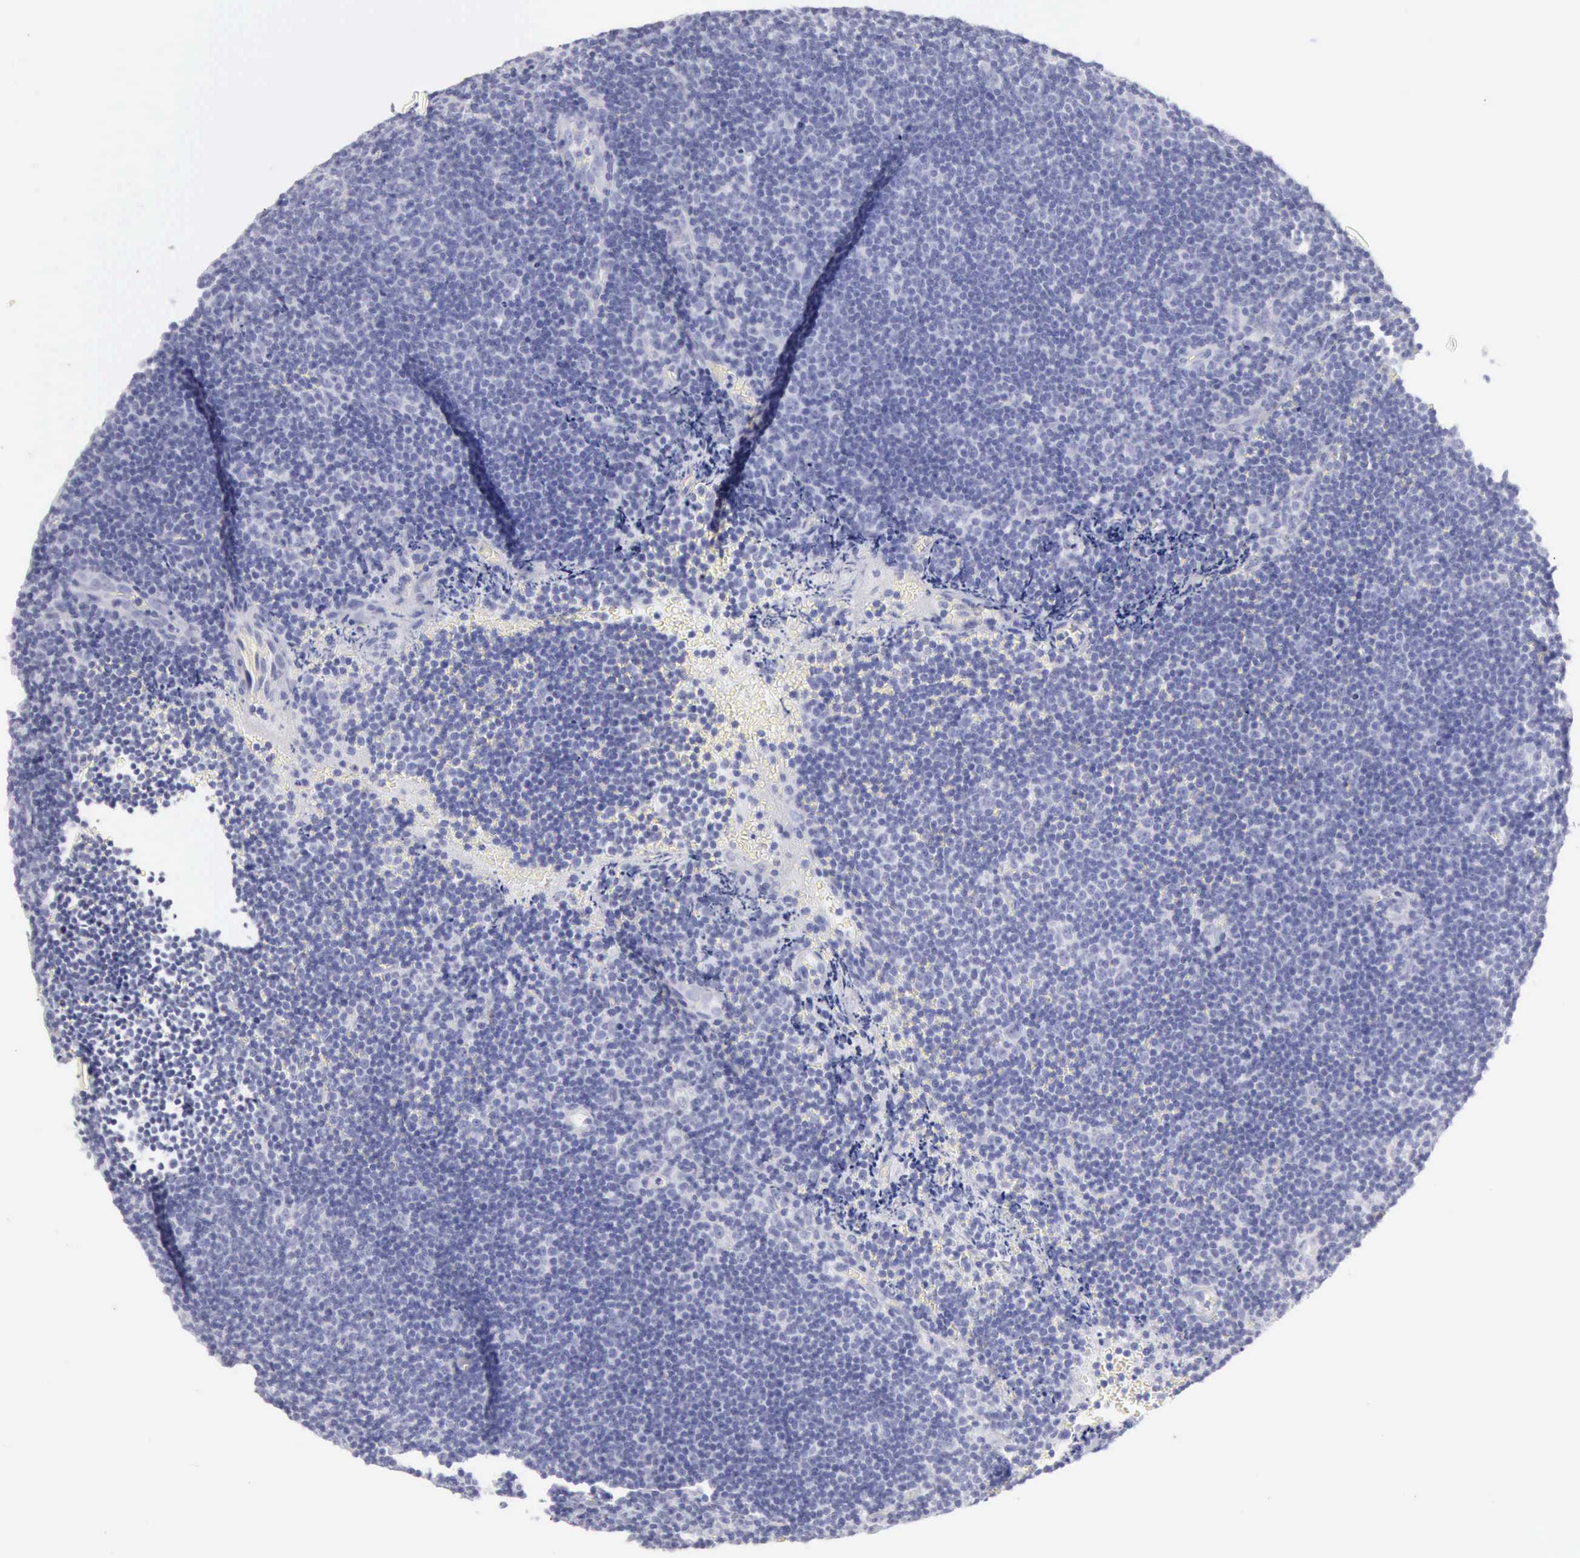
{"staining": {"intensity": "negative", "quantity": "none", "location": "none"}, "tissue": "lymphoma", "cell_type": "Tumor cells", "image_type": "cancer", "snomed": [{"axis": "morphology", "description": "Malignant lymphoma, non-Hodgkin's type, Low grade"}, {"axis": "topography", "description": "Lymph node"}], "caption": "IHC of human malignant lymphoma, non-Hodgkin's type (low-grade) shows no staining in tumor cells. (DAB (3,3'-diaminobenzidine) IHC visualized using brightfield microscopy, high magnification).", "gene": "KRT5", "patient": {"sex": "male", "age": 49}}